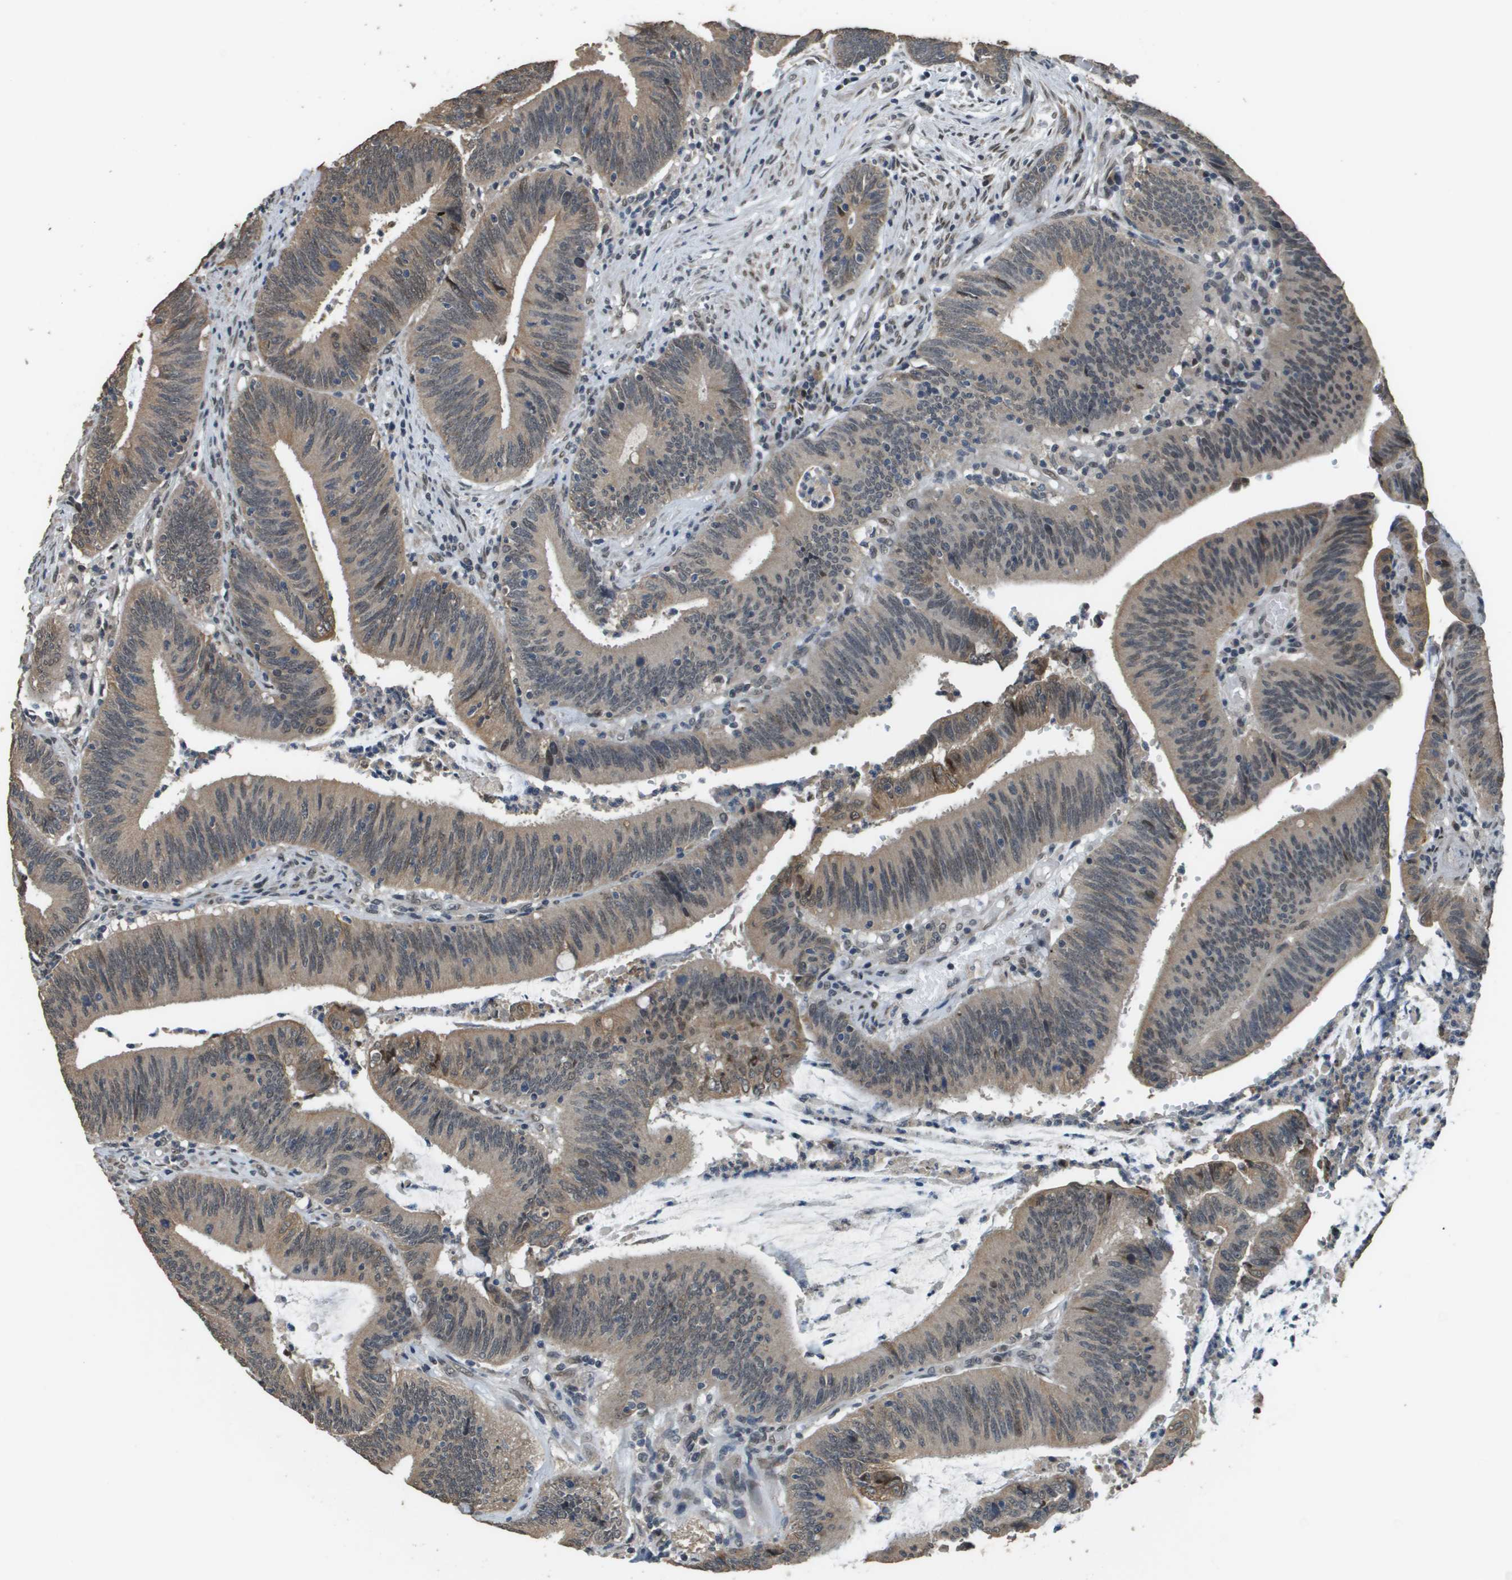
{"staining": {"intensity": "weak", "quantity": ">75%", "location": "cytoplasmic/membranous"}, "tissue": "colorectal cancer", "cell_type": "Tumor cells", "image_type": "cancer", "snomed": [{"axis": "morphology", "description": "Normal tissue, NOS"}, {"axis": "morphology", "description": "Adenocarcinoma, NOS"}, {"axis": "topography", "description": "Rectum"}], "caption": "Weak cytoplasmic/membranous staining is identified in about >75% of tumor cells in colorectal cancer. (Brightfield microscopy of DAB IHC at high magnification).", "gene": "FANCC", "patient": {"sex": "female", "age": 66}}